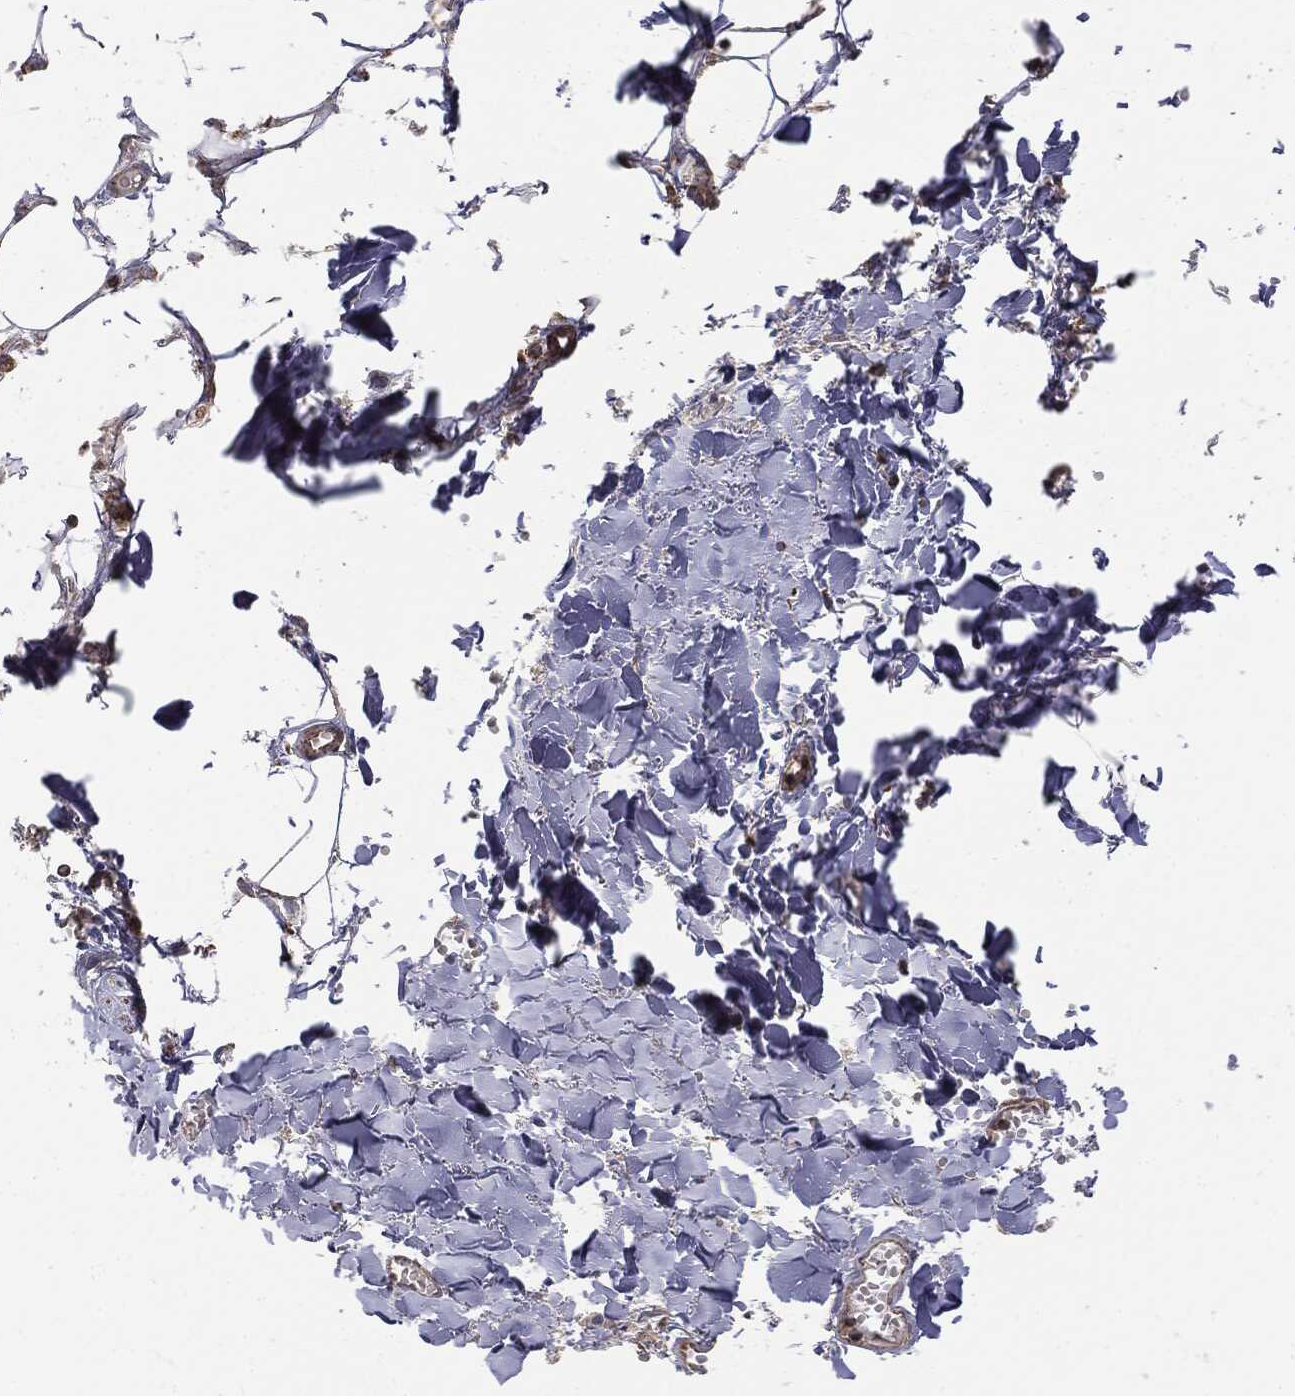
{"staining": {"intensity": "negative", "quantity": "none", "location": "none"}, "tissue": "soft tissue", "cell_type": "Fibroblasts", "image_type": "normal", "snomed": [{"axis": "morphology", "description": "Normal tissue, NOS"}, {"axis": "morphology", "description": "Squamous cell carcinoma, NOS"}, {"axis": "topography", "description": "Cartilage tissue"}, {"axis": "topography", "description": "Lung"}], "caption": "This is a photomicrograph of immunohistochemistry staining of benign soft tissue, which shows no staining in fibroblasts.", "gene": "MTOR", "patient": {"sex": "male", "age": 66}}